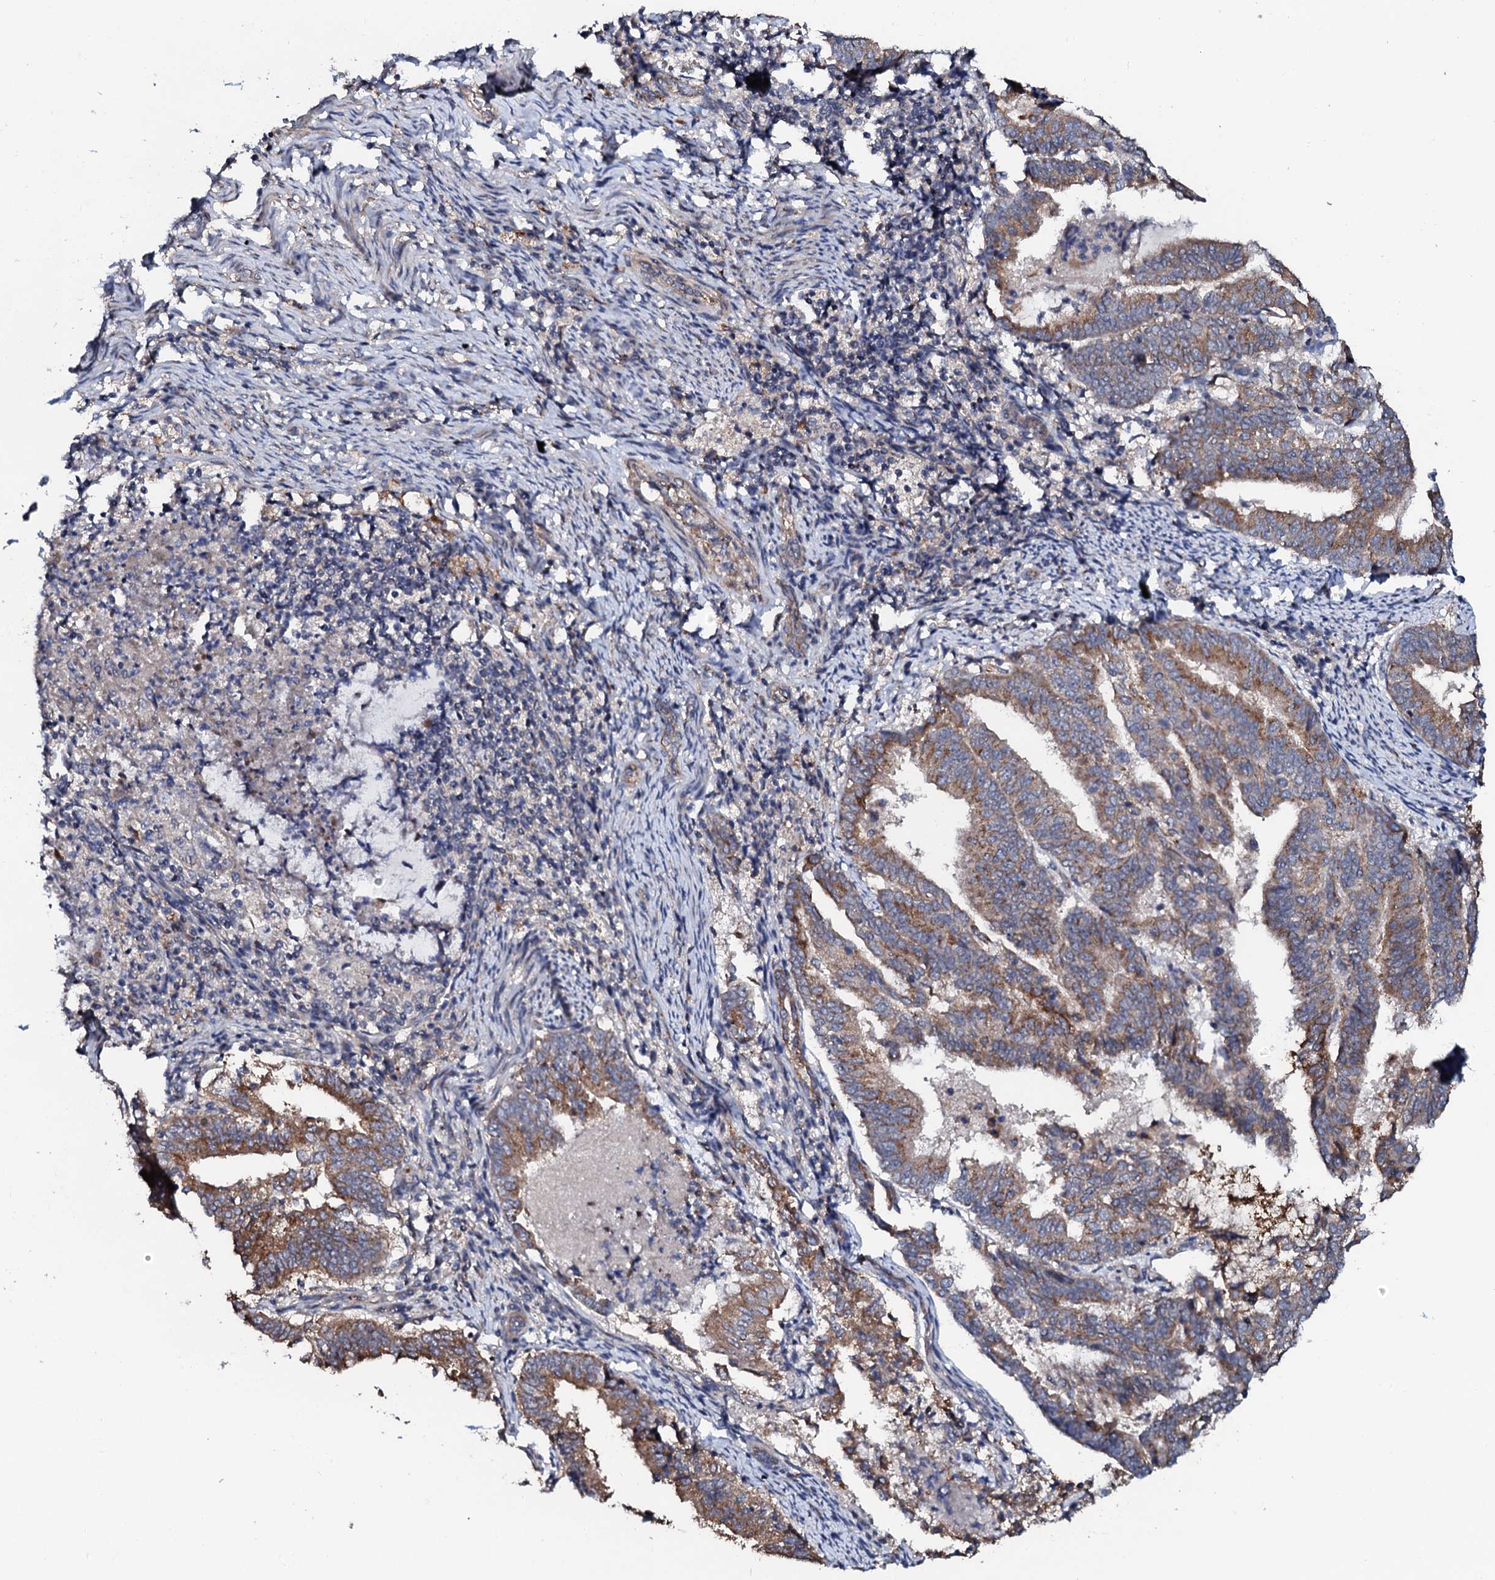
{"staining": {"intensity": "moderate", "quantity": ">75%", "location": "cytoplasmic/membranous"}, "tissue": "endometrial cancer", "cell_type": "Tumor cells", "image_type": "cancer", "snomed": [{"axis": "morphology", "description": "Adenocarcinoma, NOS"}, {"axis": "topography", "description": "Endometrium"}], "caption": "Endometrial cancer was stained to show a protein in brown. There is medium levels of moderate cytoplasmic/membranous staining in about >75% of tumor cells.", "gene": "GLCE", "patient": {"sex": "female", "age": 80}}